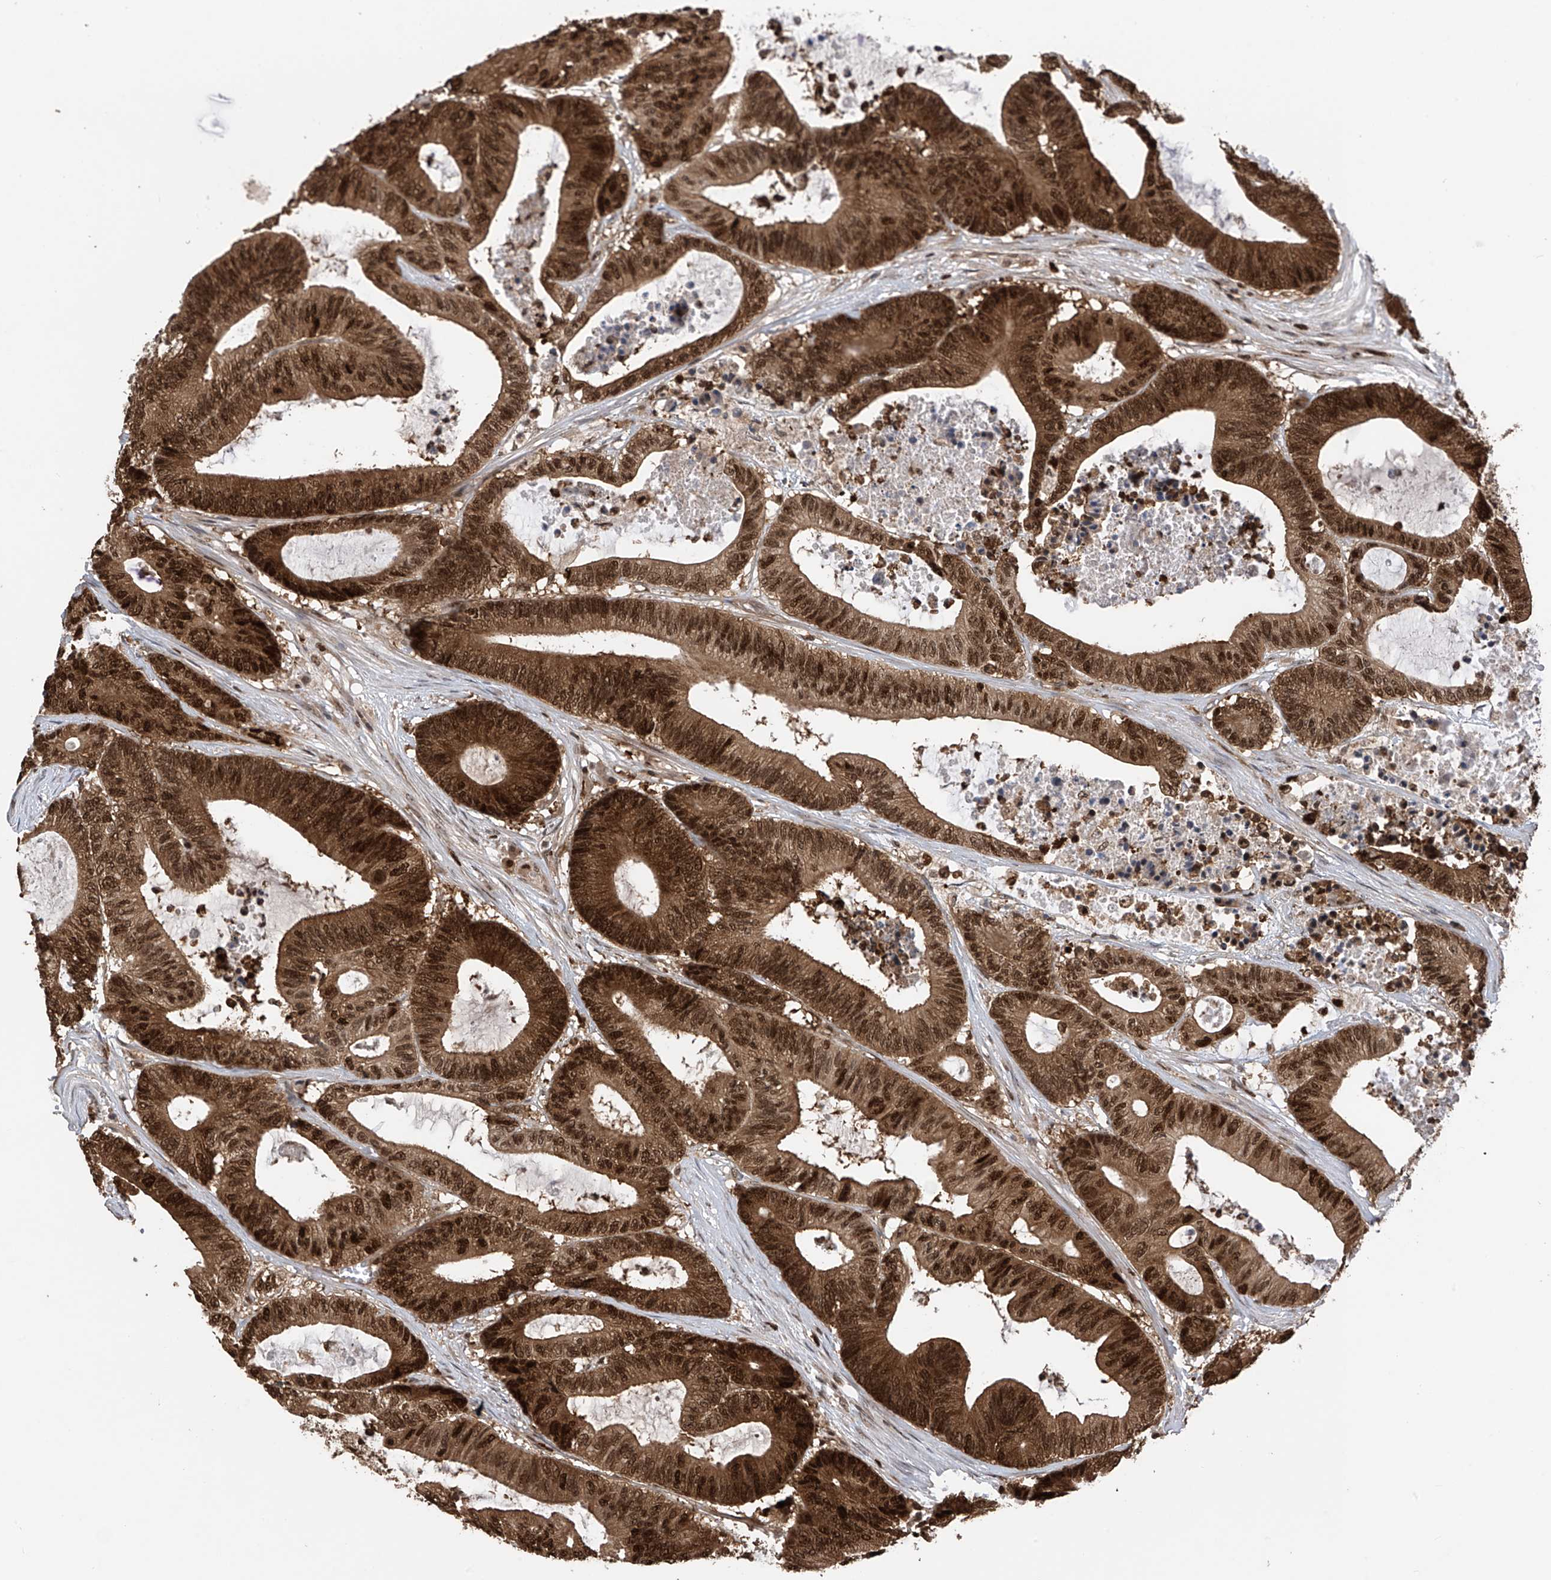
{"staining": {"intensity": "strong", "quantity": ">75%", "location": "cytoplasmic/membranous,nuclear"}, "tissue": "colorectal cancer", "cell_type": "Tumor cells", "image_type": "cancer", "snomed": [{"axis": "morphology", "description": "Adenocarcinoma, NOS"}, {"axis": "topography", "description": "Colon"}], "caption": "About >75% of tumor cells in human colorectal cancer exhibit strong cytoplasmic/membranous and nuclear protein staining as visualized by brown immunohistochemical staining.", "gene": "DNAJC9", "patient": {"sex": "female", "age": 84}}